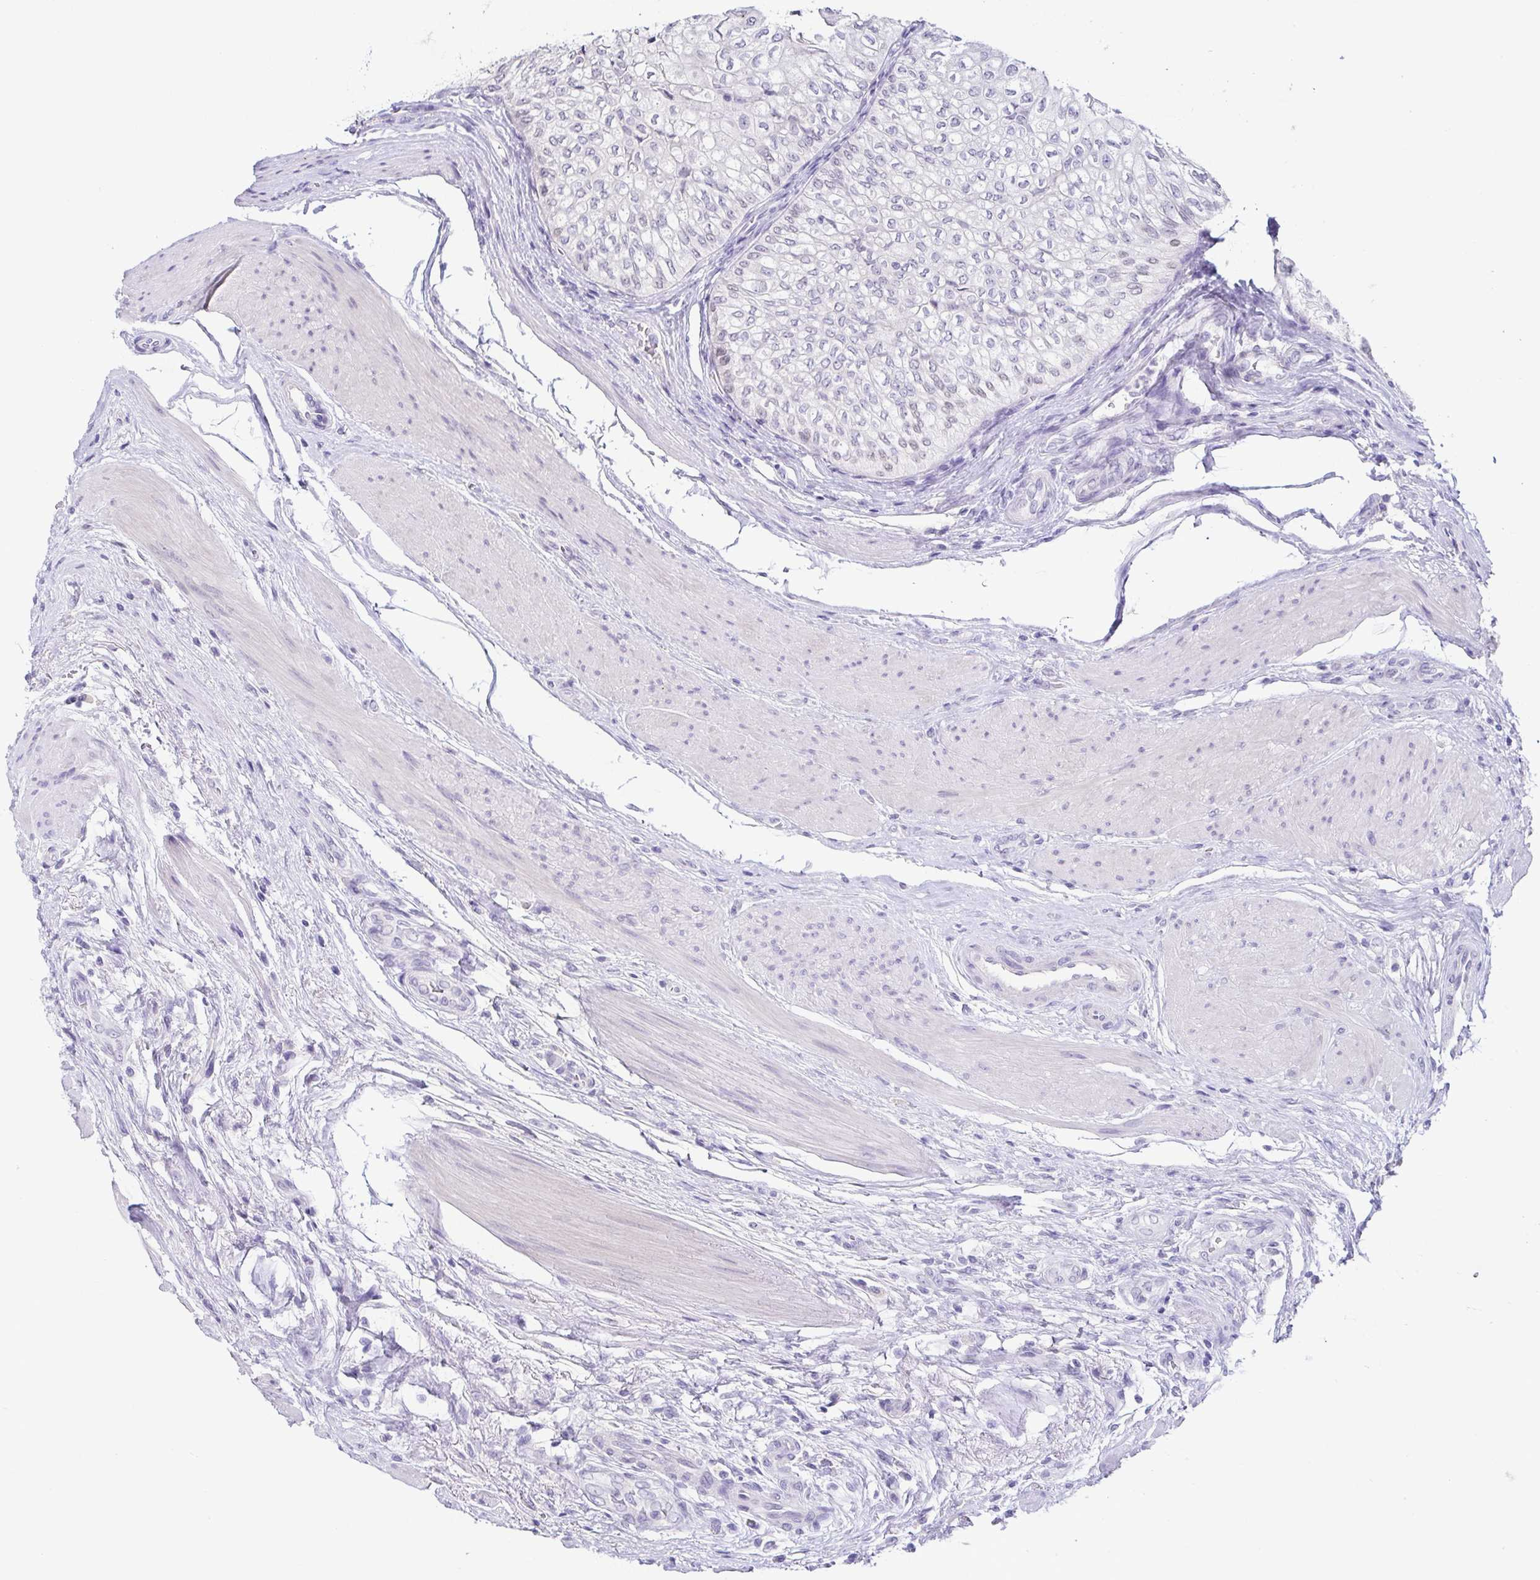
{"staining": {"intensity": "weak", "quantity": "<25%", "location": "nuclear"}, "tissue": "urothelial cancer", "cell_type": "Tumor cells", "image_type": "cancer", "snomed": [{"axis": "morphology", "description": "Urothelial carcinoma, NOS"}, {"axis": "topography", "description": "Urinary bladder"}], "caption": "This is an immunohistochemistry (IHC) image of urothelial cancer. There is no expression in tumor cells.", "gene": "TP73", "patient": {"sex": "male", "age": 62}}